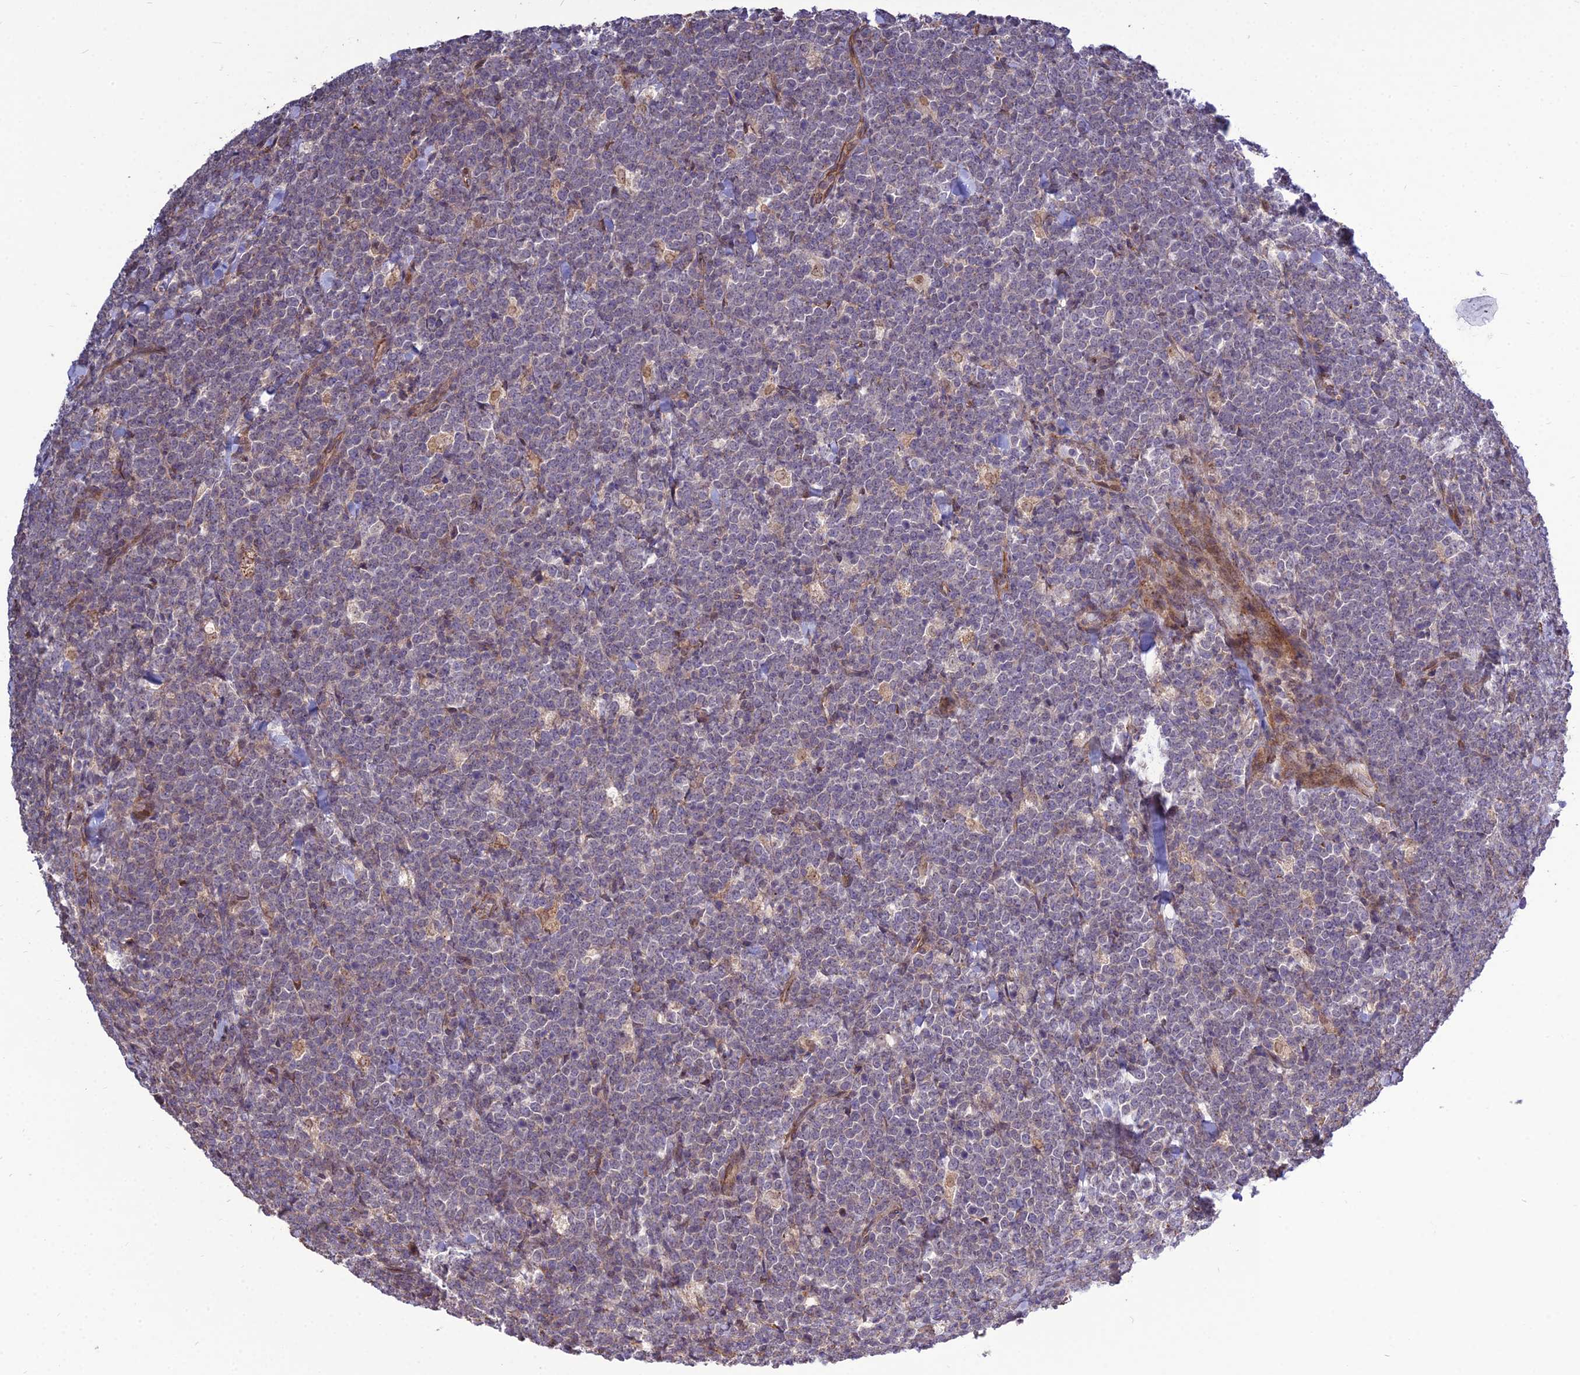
{"staining": {"intensity": "negative", "quantity": "none", "location": "none"}, "tissue": "lymphoma", "cell_type": "Tumor cells", "image_type": "cancer", "snomed": [{"axis": "morphology", "description": "Malignant lymphoma, non-Hodgkin's type, High grade"}, {"axis": "topography", "description": "Small intestine"}], "caption": "Immunohistochemical staining of human lymphoma reveals no significant staining in tumor cells.", "gene": "TSPYL2", "patient": {"sex": "male", "age": 8}}